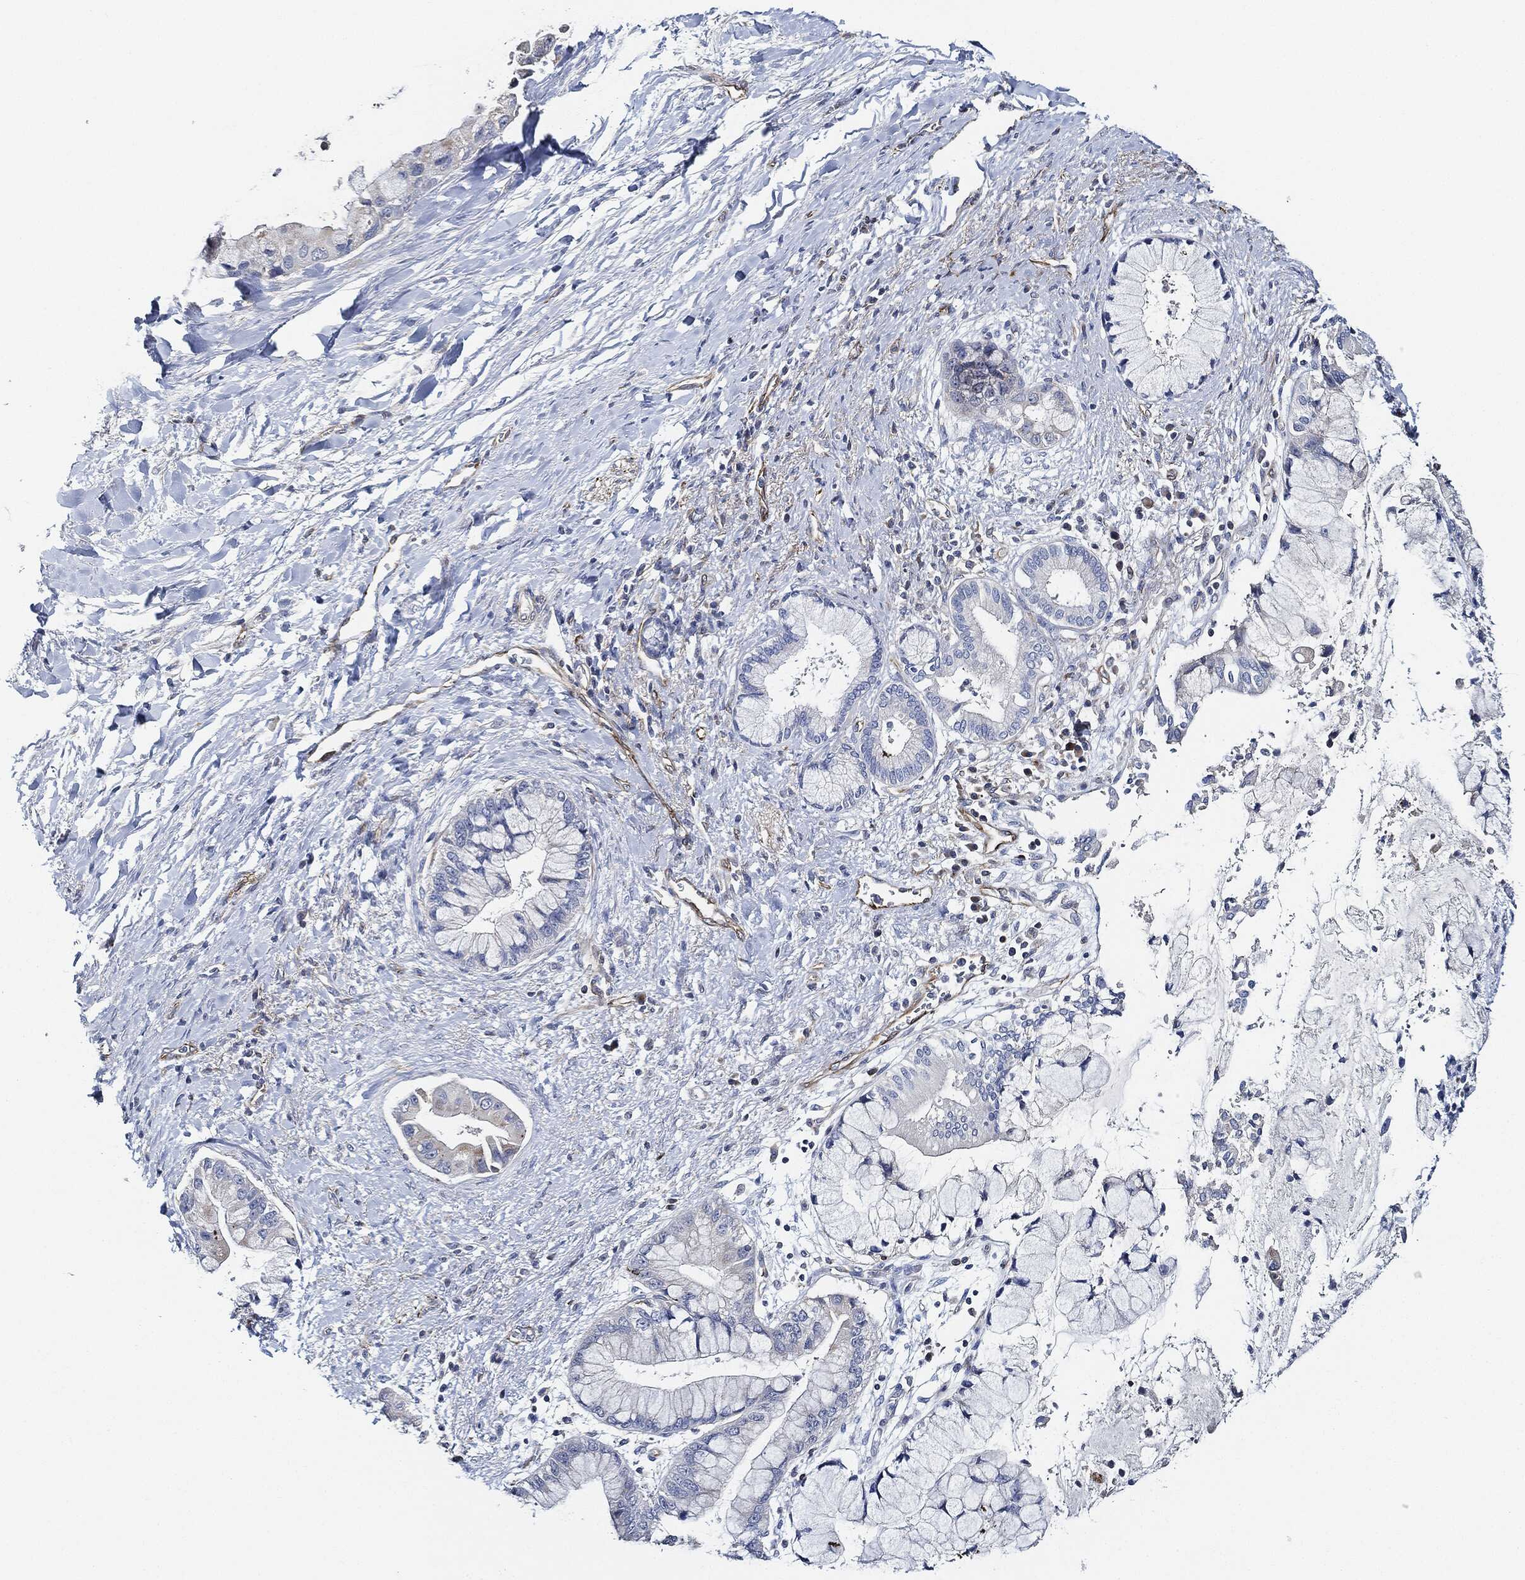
{"staining": {"intensity": "negative", "quantity": "none", "location": "none"}, "tissue": "liver cancer", "cell_type": "Tumor cells", "image_type": "cancer", "snomed": [{"axis": "morphology", "description": "Normal tissue, NOS"}, {"axis": "morphology", "description": "Cholangiocarcinoma"}, {"axis": "topography", "description": "Liver"}, {"axis": "topography", "description": "Peripheral nerve tissue"}], "caption": "The photomicrograph demonstrates no significant expression in tumor cells of liver cholangiocarcinoma.", "gene": "THSD1", "patient": {"sex": "male", "age": 50}}